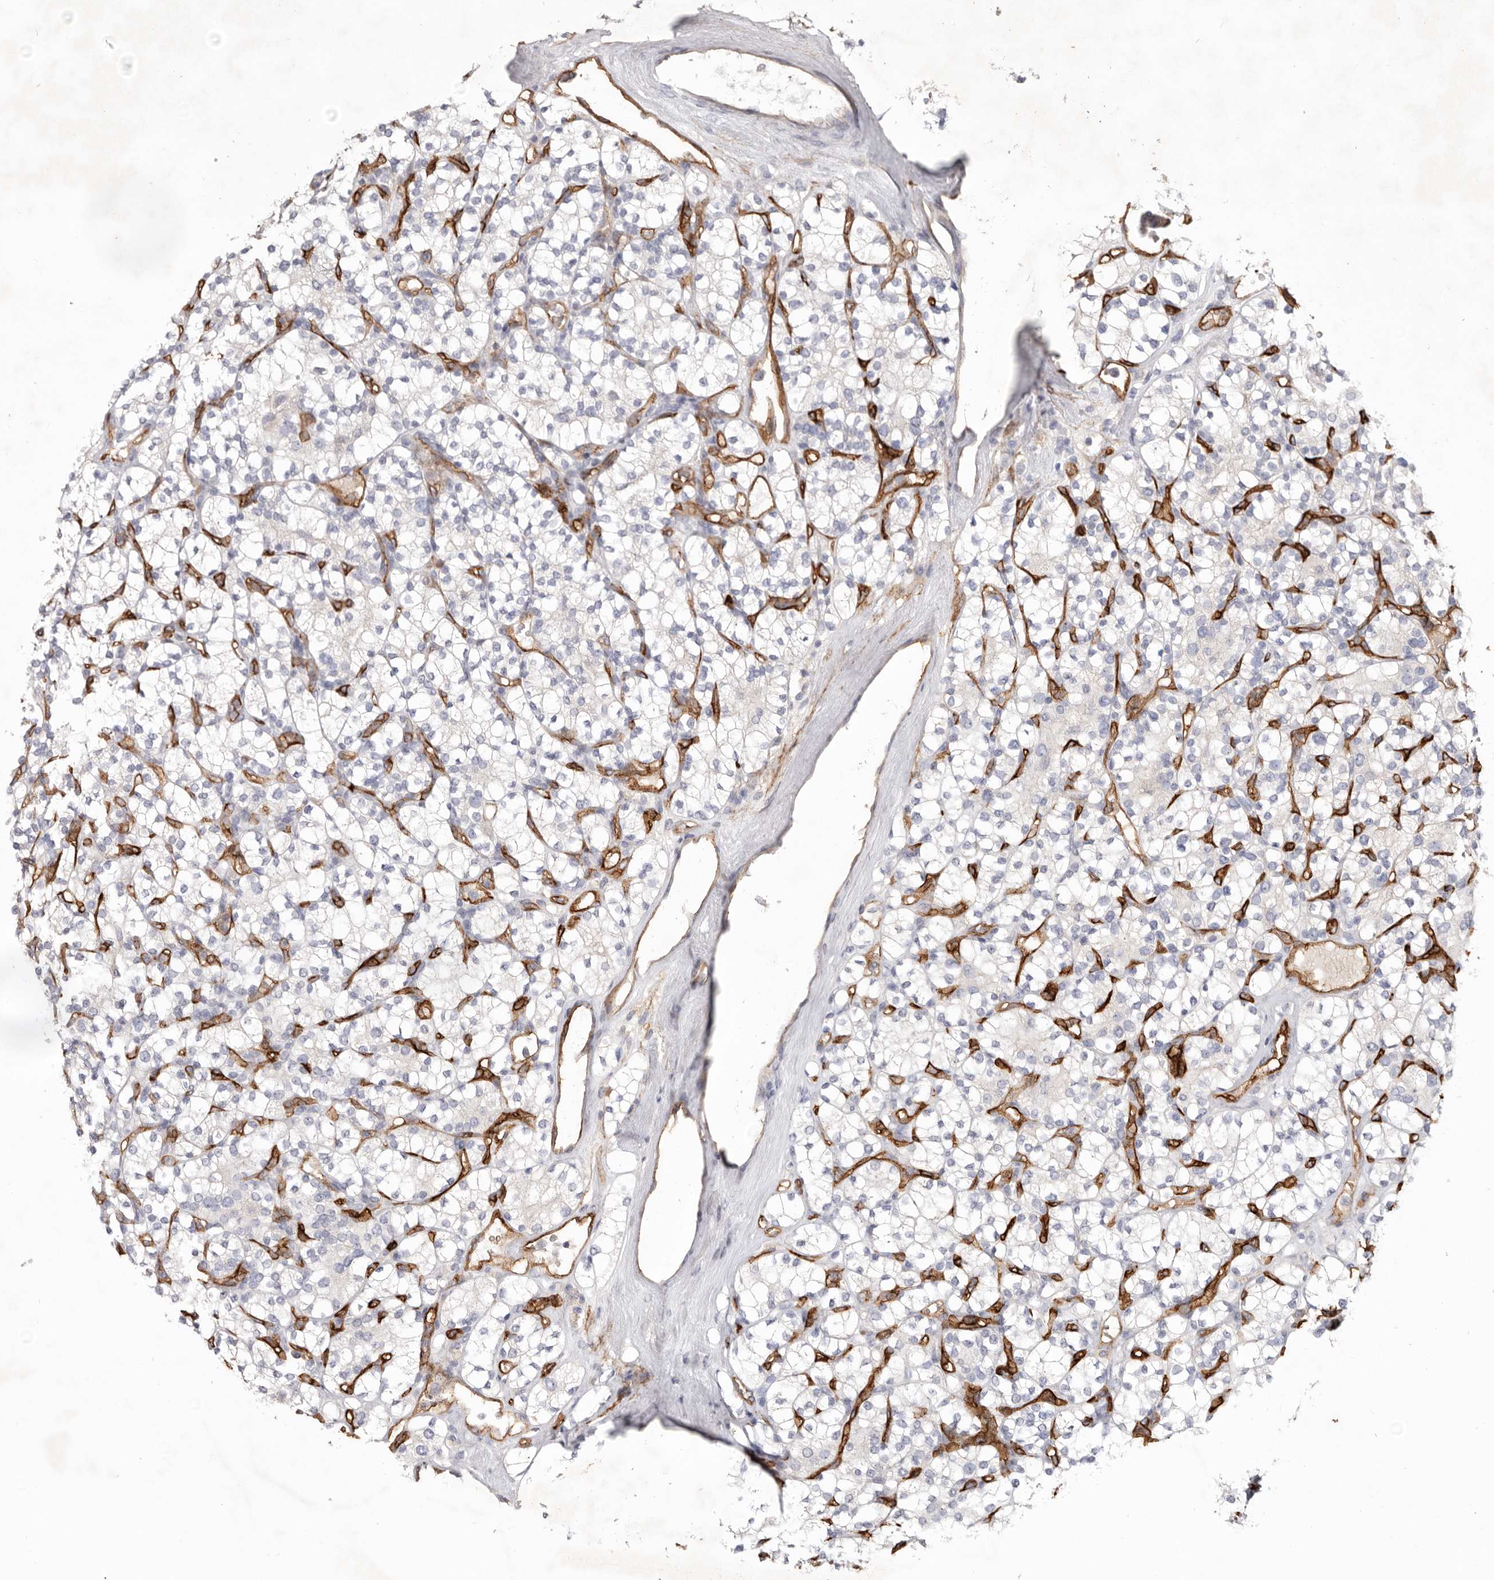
{"staining": {"intensity": "negative", "quantity": "none", "location": "none"}, "tissue": "renal cancer", "cell_type": "Tumor cells", "image_type": "cancer", "snomed": [{"axis": "morphology", "description": "Adenocarcinoma, NOS"}, {"axis": "topography", "description": "Kidney"}], "caption": "Immunohistochemistry image of neoplastic tissue: renal adenocarcinoma stained with DAB reveals no significant protein positivity in tumor cells.", "gene": "LRRC66", "patient": {"sex": "male", "age": 77}}